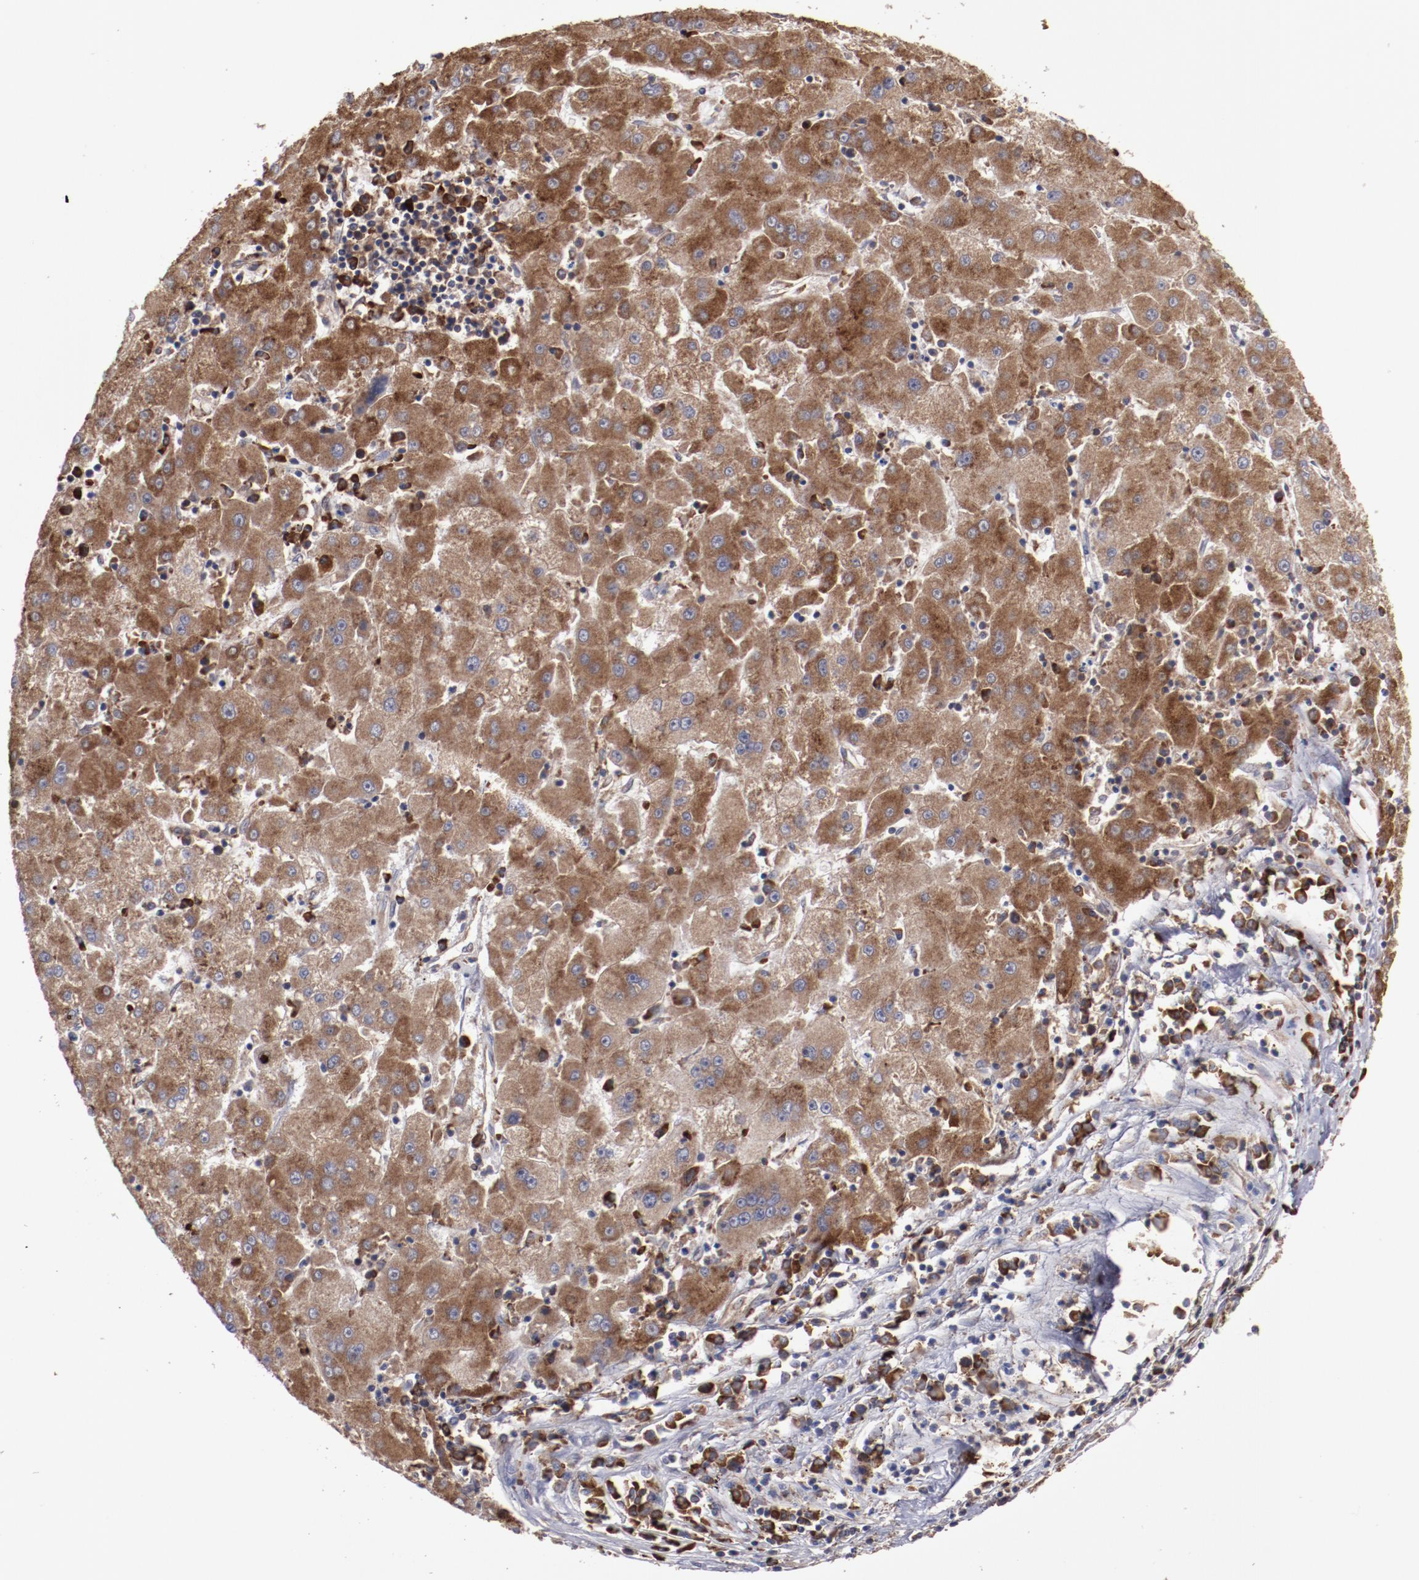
{"staining": {"intensity": "strong", "quantity": ">75%", "location": "cytoplasmic/membranous"}, "tissue": "liver cancer", "cell_type": "Tumor cells", "image_type": "cancer", "snomed": [{"axis": "morphology", "description": "Carcinoma, Hepatocellular, NOS"}, {"axis": "topography", "description": "Liver"}], "caption": "Brown immunohistochemical staining in liver hepatocellular carcinoma reveals strong cytoplasmic/membranous expression in approximately >75% of tumor cells. The protein of interest is shown in brown color, while the nuclei are stained blue.", "gene": "RPS4Y1", "patient": {"sex": "male", "age": 72}}